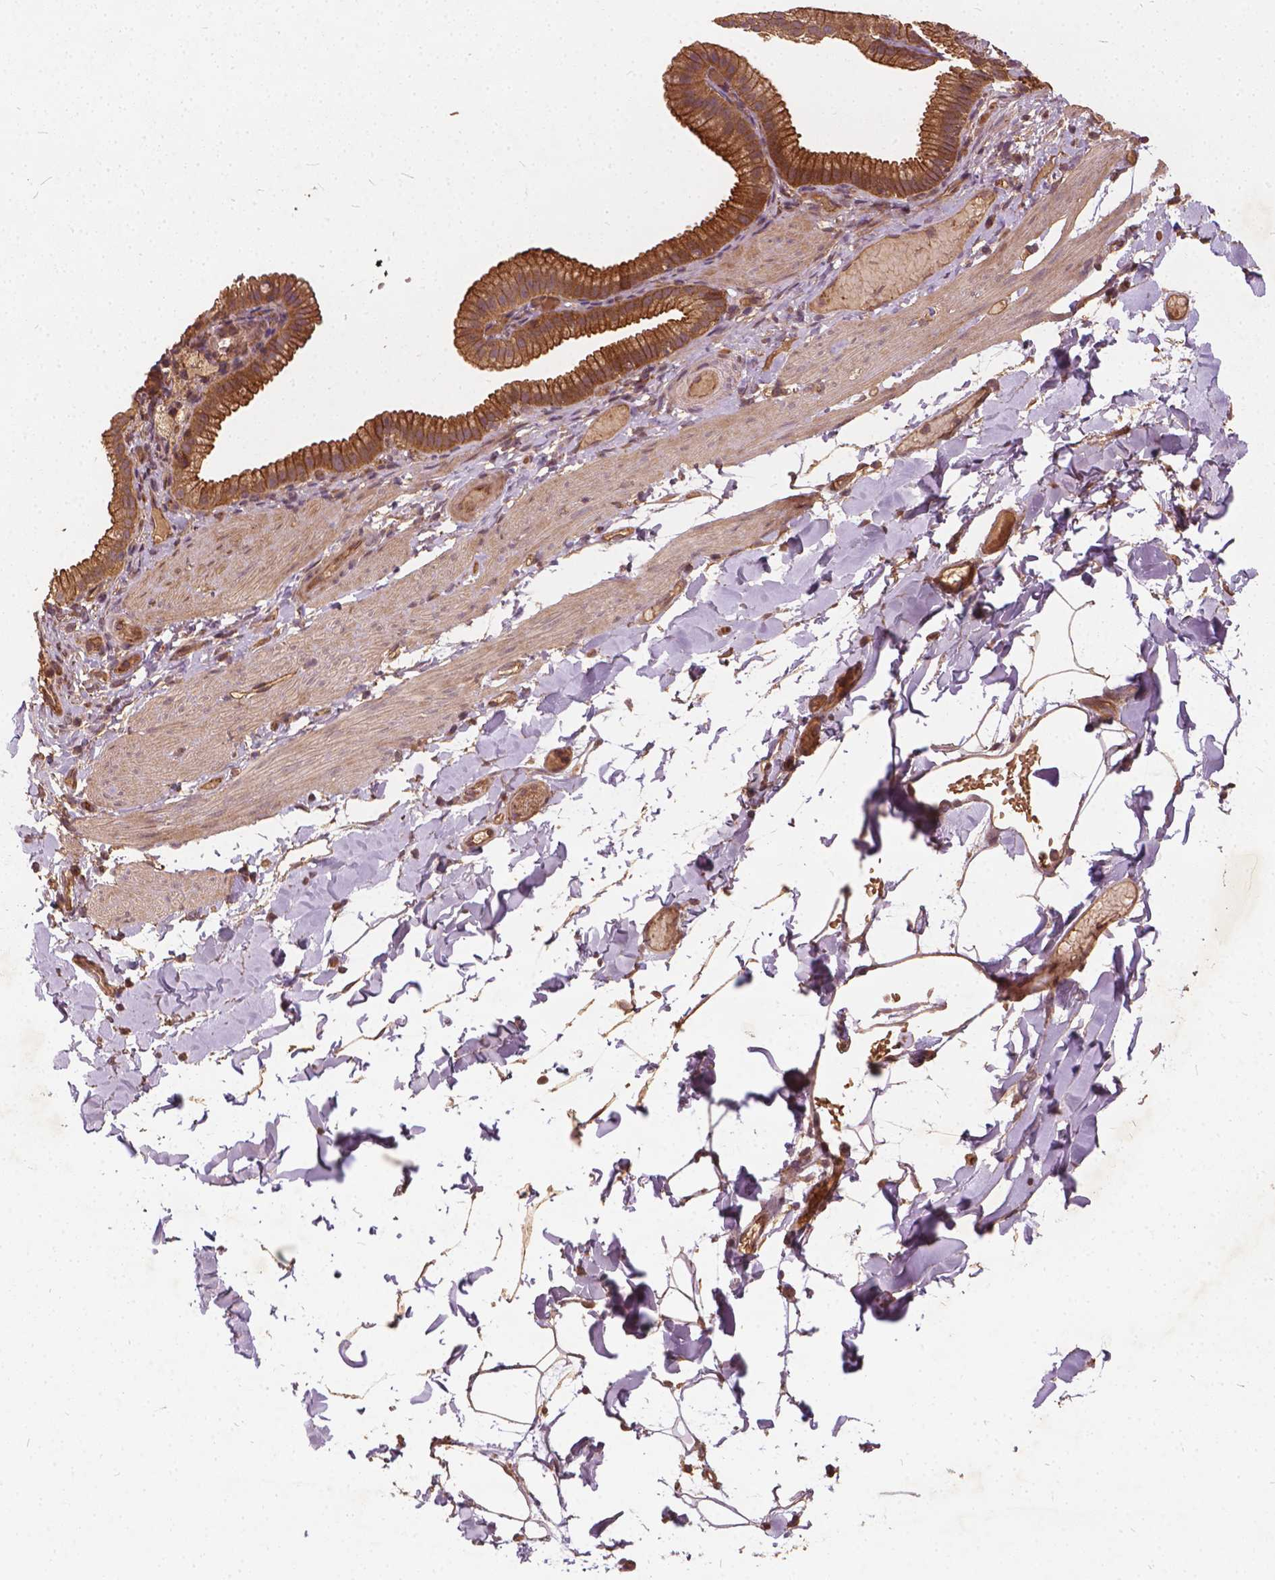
{"staining": {"intensity": "moderate", "quantity": ">75%", "location": "cytoplasmic/membranous"}, "tissue": "adipose tissue", "cell_type": "Adipocytes", "image_type": "normal", "snomed": [{"axis": "morphology", "description": "Normal tissue, NOS"}, {"axis": "topography", "description": "Gallbladder"}, {"axis": "topography", "description": "Peripheral nerve tissue"}], "caption": "This image shows benign adipose tissue stained with immunohistochemistry (IHC) to label a protein in brown. The cytoplasmic/membranous of adipocytes show moderate positivity for the protein. Nuclei are counter-stained blue.", "gene": "UBXN2A", "patient": {"sex": "female", "age": 45}}